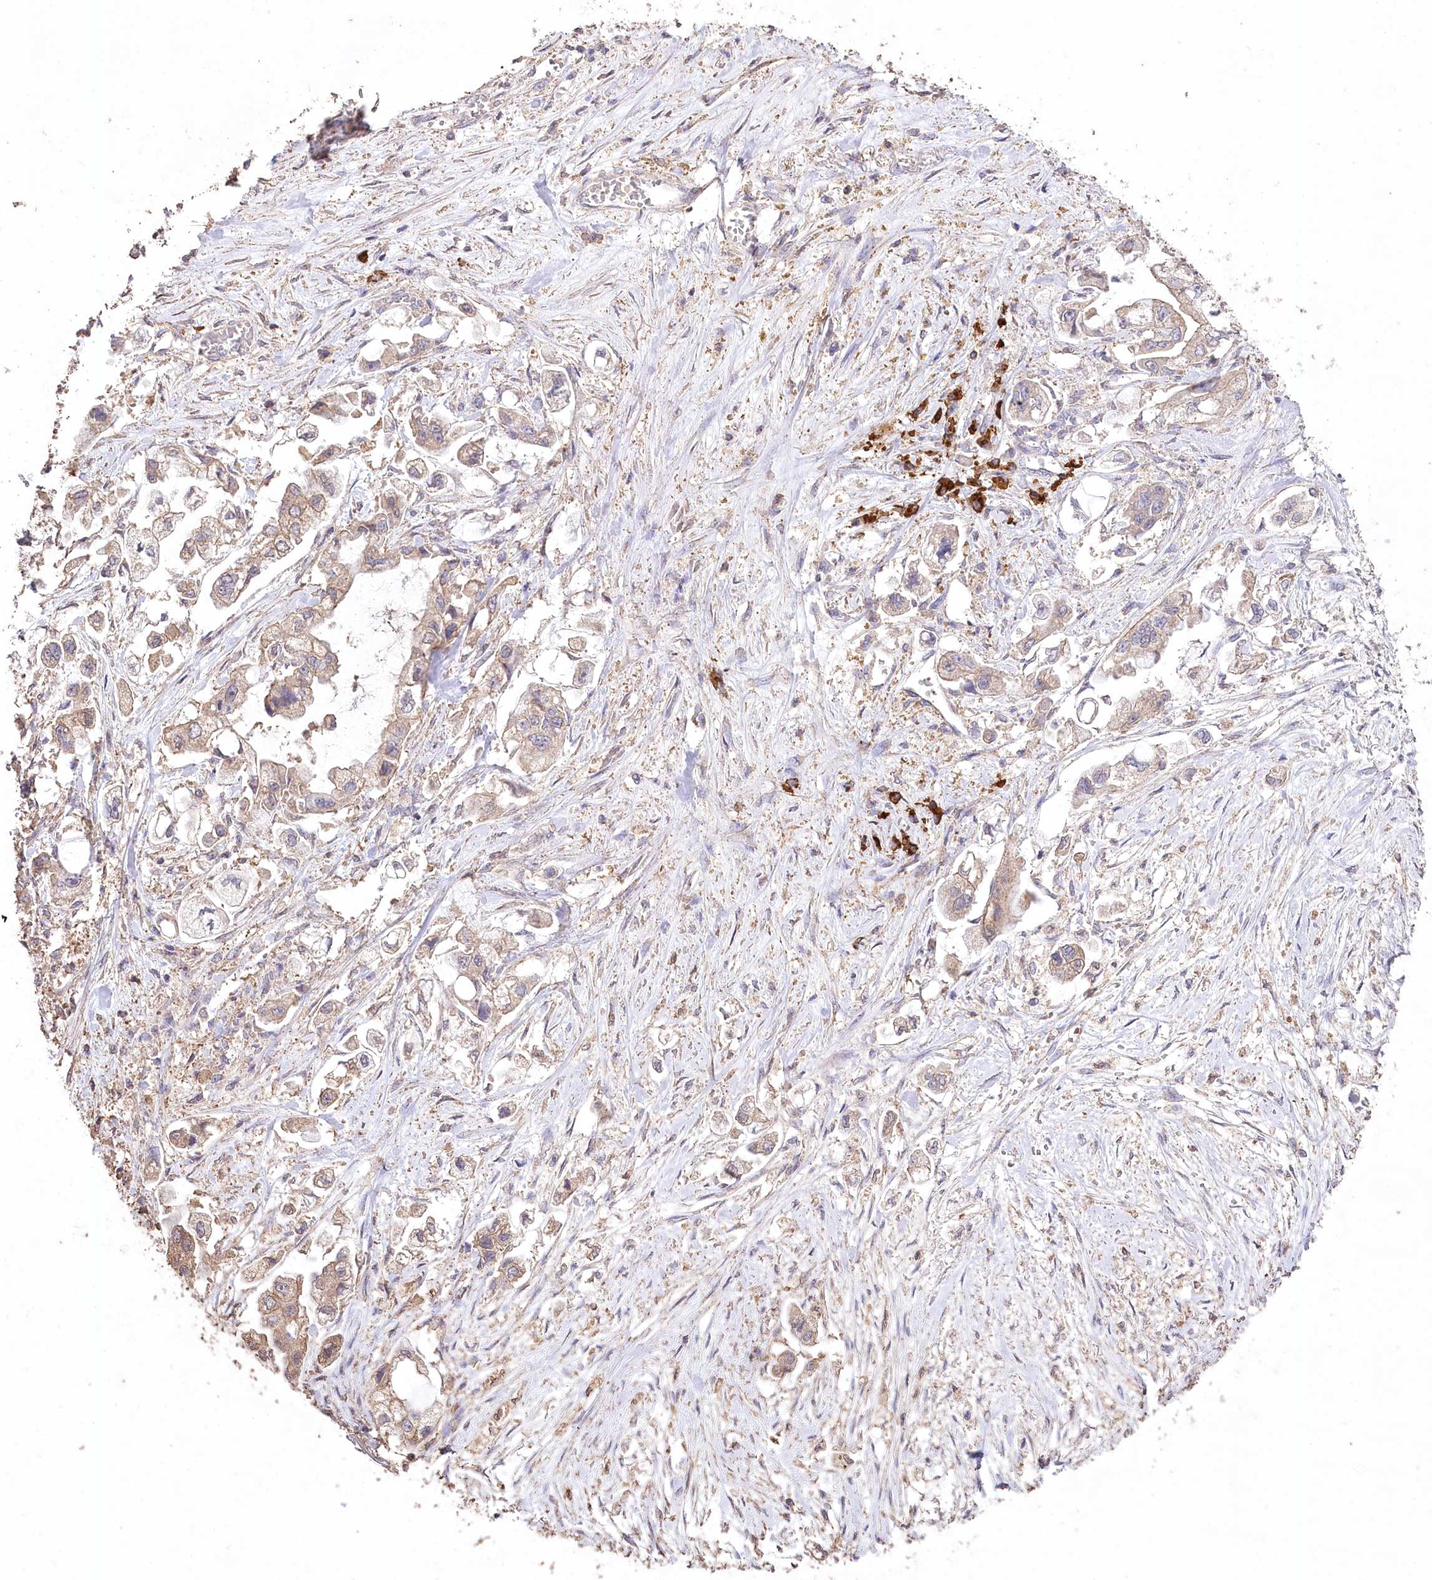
{"staining": {"intensity": "weak", "quantity": ">75%", "location": "cytoplasmic/membranous"}, "tissue": "stomach cancer", "cell_type": "Tumor cells", "image_type": "cancer", "snomed": [{"axis": "morphology", "description": "Adenocarcinoma, NOS"}, {"axis": "topography", "description": "Stomach"}], "caption": "Adenocarcinoma (stomach) stained with a protein marker shows weak staining in tumor cells.", "gene": "IREB2", "patient": {"sex": "male", "age": 62}}